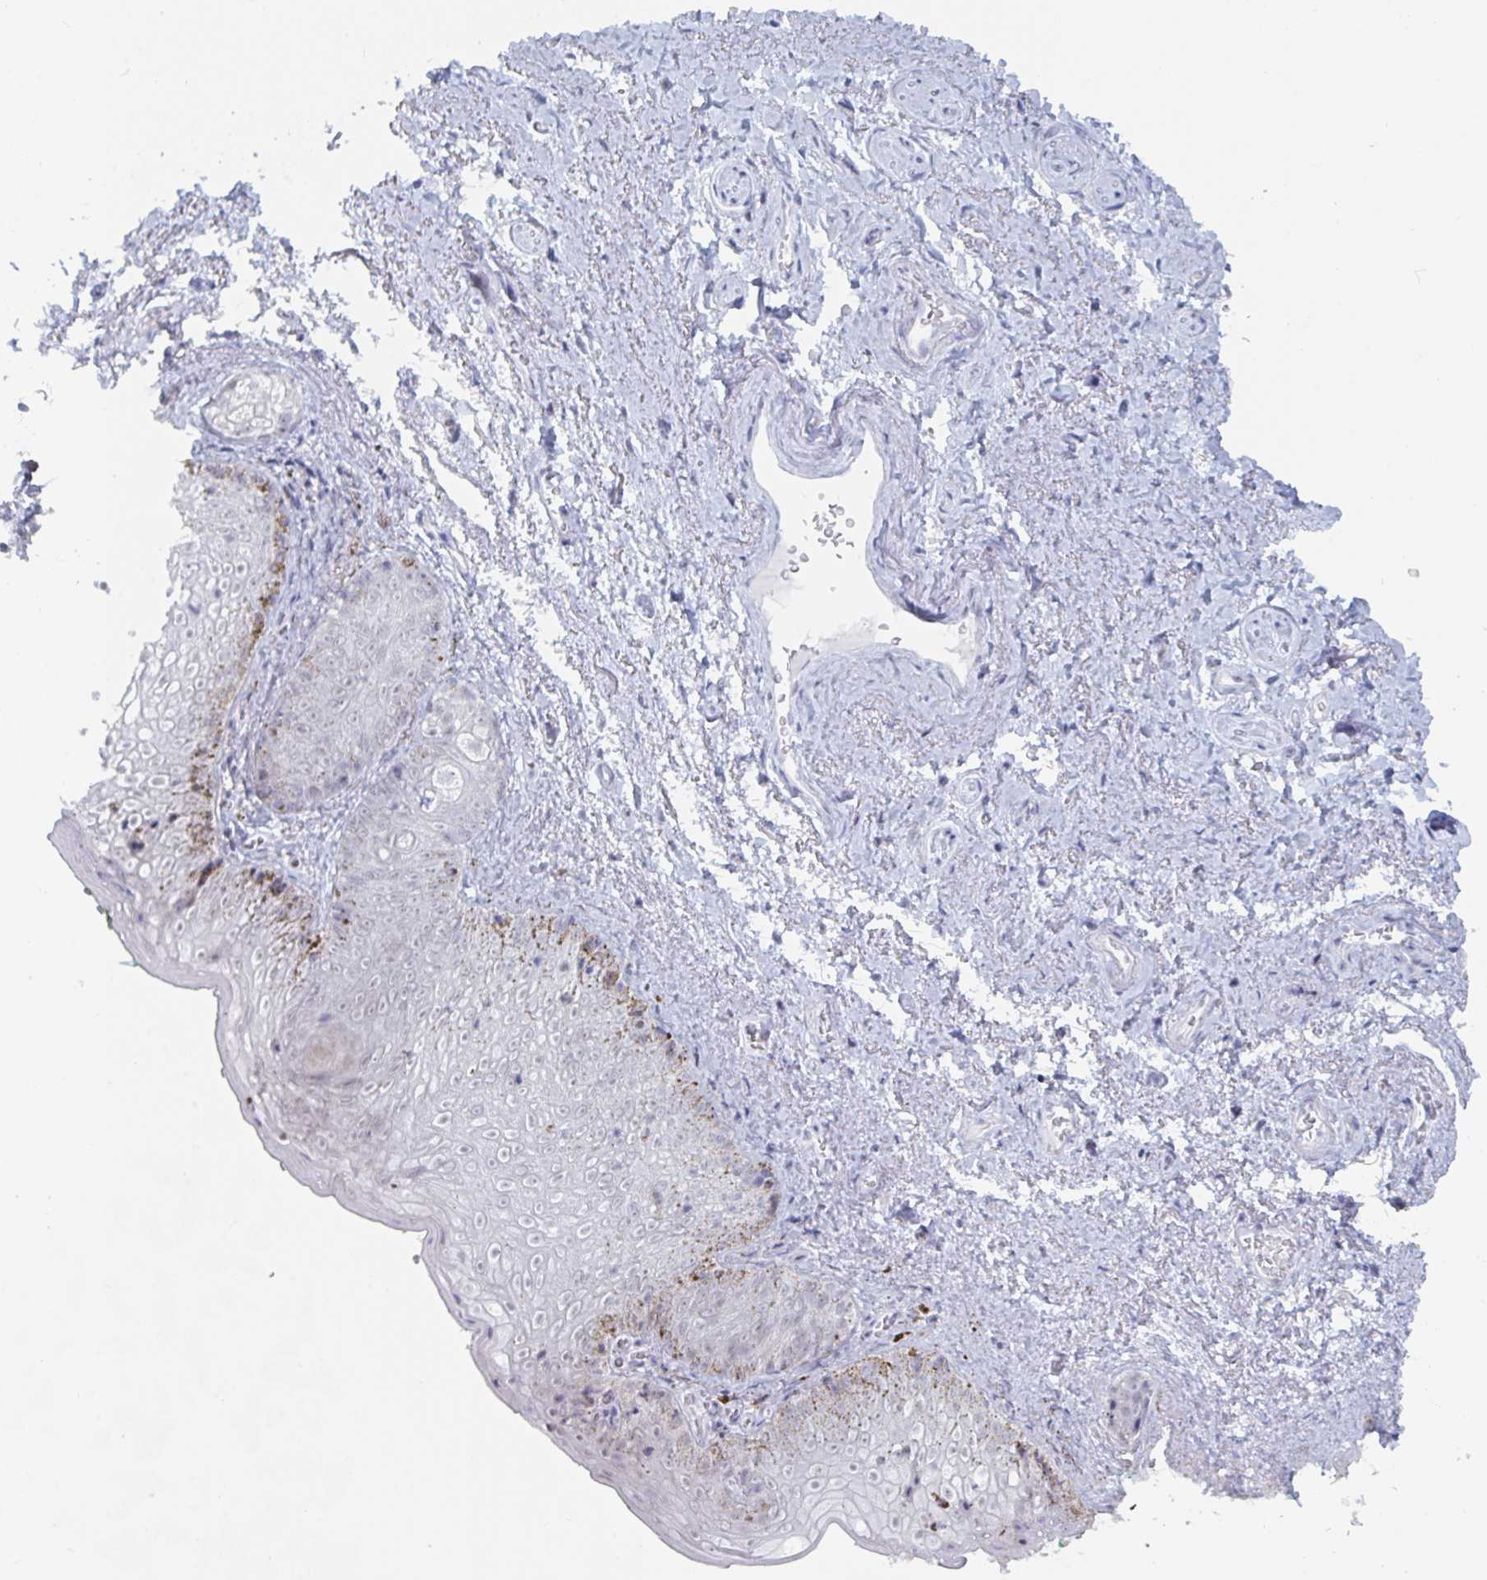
{"staining": {"intensity": "moderate", "quantity": "<25%", "location": "nuclear"}, "tissue": "vagina", "cell_type": "Squamous epithelial cells", "image_type": "normal", "snomed": [{"axis": "morphology", "description": "Normal tissue, NOS"}, {"axis": "topography", "description": "Vulva"}, {"axis": "topography", "description": "Vagina"}, {"axis": "topography", "description": "Peripheral nerve tissue"}], "caption": "Immunohistochemical staining of normal human vagina shows moderate nuclear protein positivity in approximately <25% of squamous epithelial cells.", "gene": "NR1H2", "patient": {"sex": "female", "age": 66}}